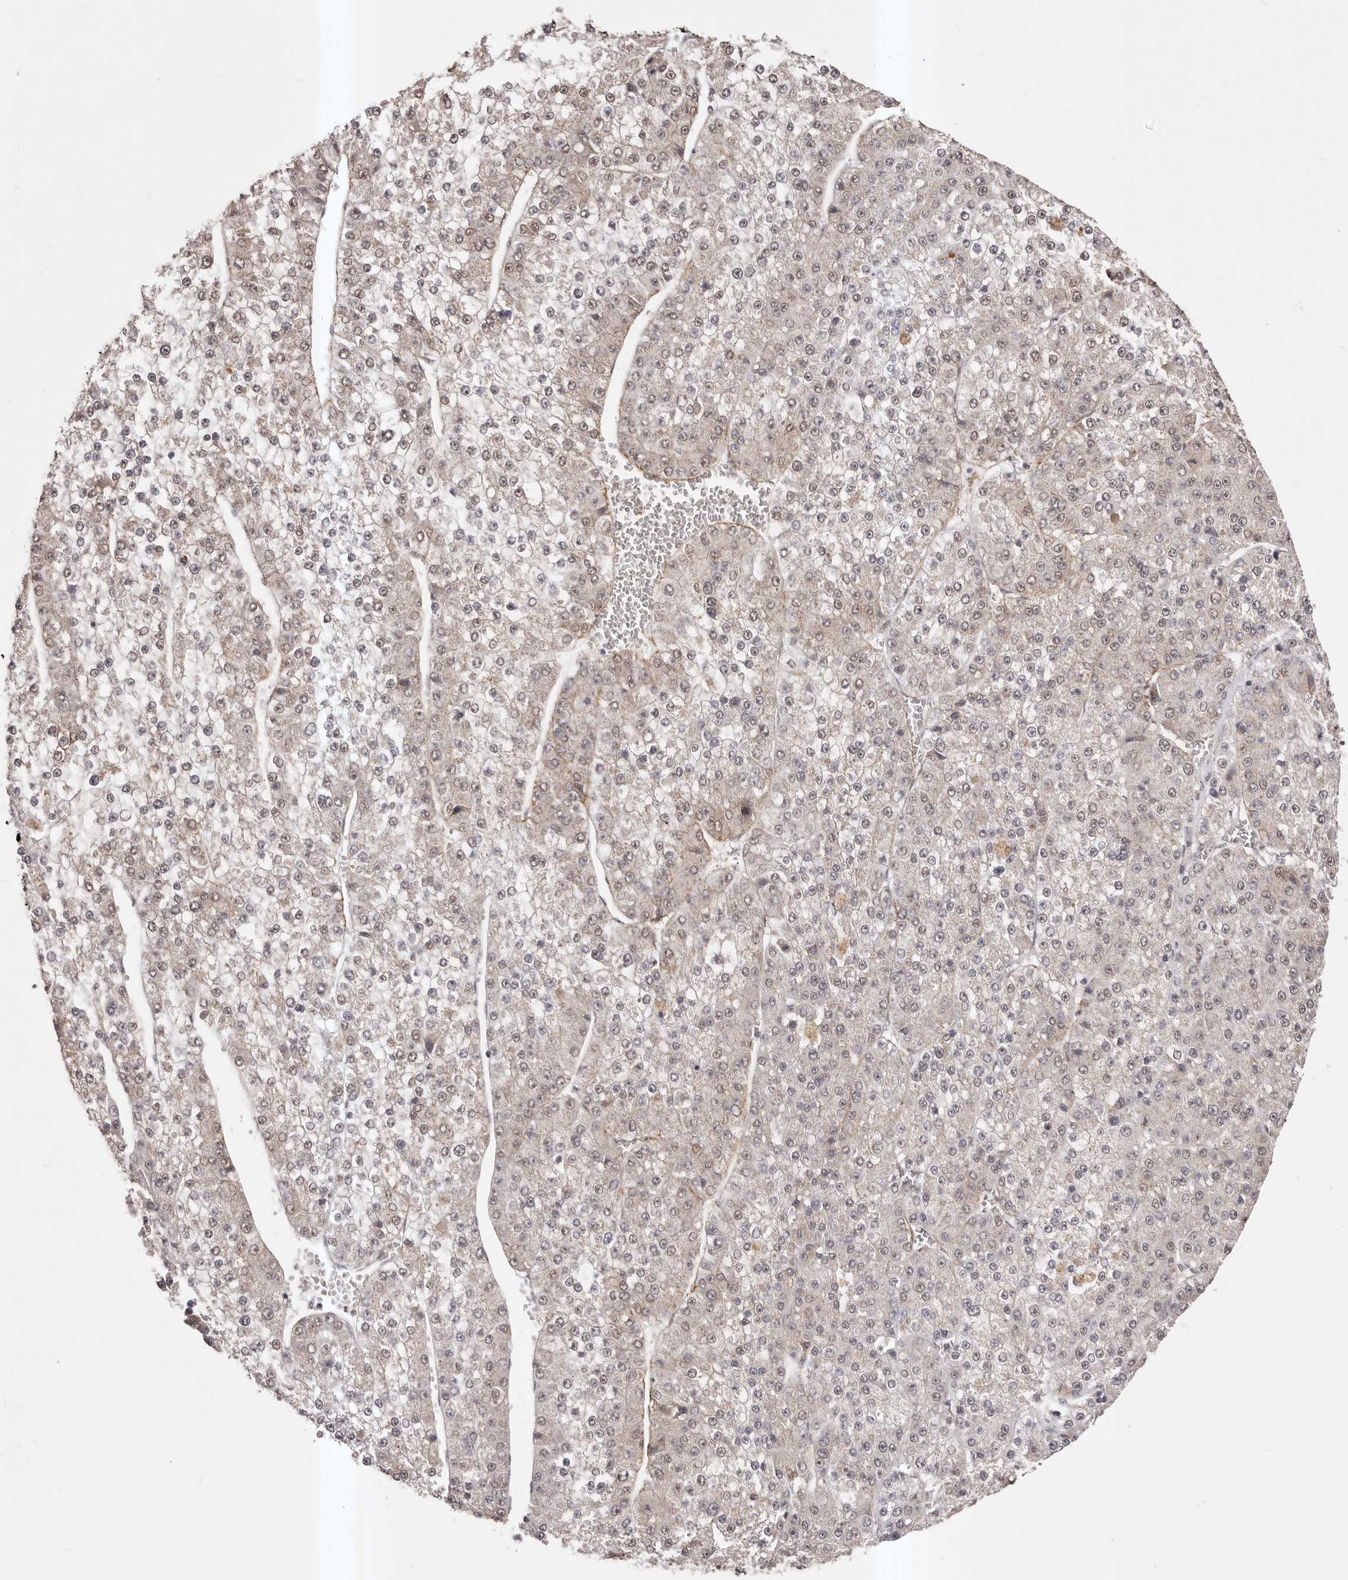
{"staining": {"intensity": "moderate", "quantity": "25%-75%", "location": "cytoplasmic/membranous,nuclear"}, "tissue": "liver cancer", "cell_type": "Tumor cells", "image_type": "cancer", "snomed": [{"axis": "morphology", "description": "Carcinoma, Hepatocellular, NOS"}, {"axis": "topography", "description": "Liver"}], "caption": "An IHC photomicrograph of tumor tissue is shown. Protein staining in brown shows moderate cytoplasmic/membranous and nuclear positivity in hepatocellular carcinoma (liver) within tumor cells.", "gene": "RPS6KA5", "patient": {"sex": "female", "age": 73}}